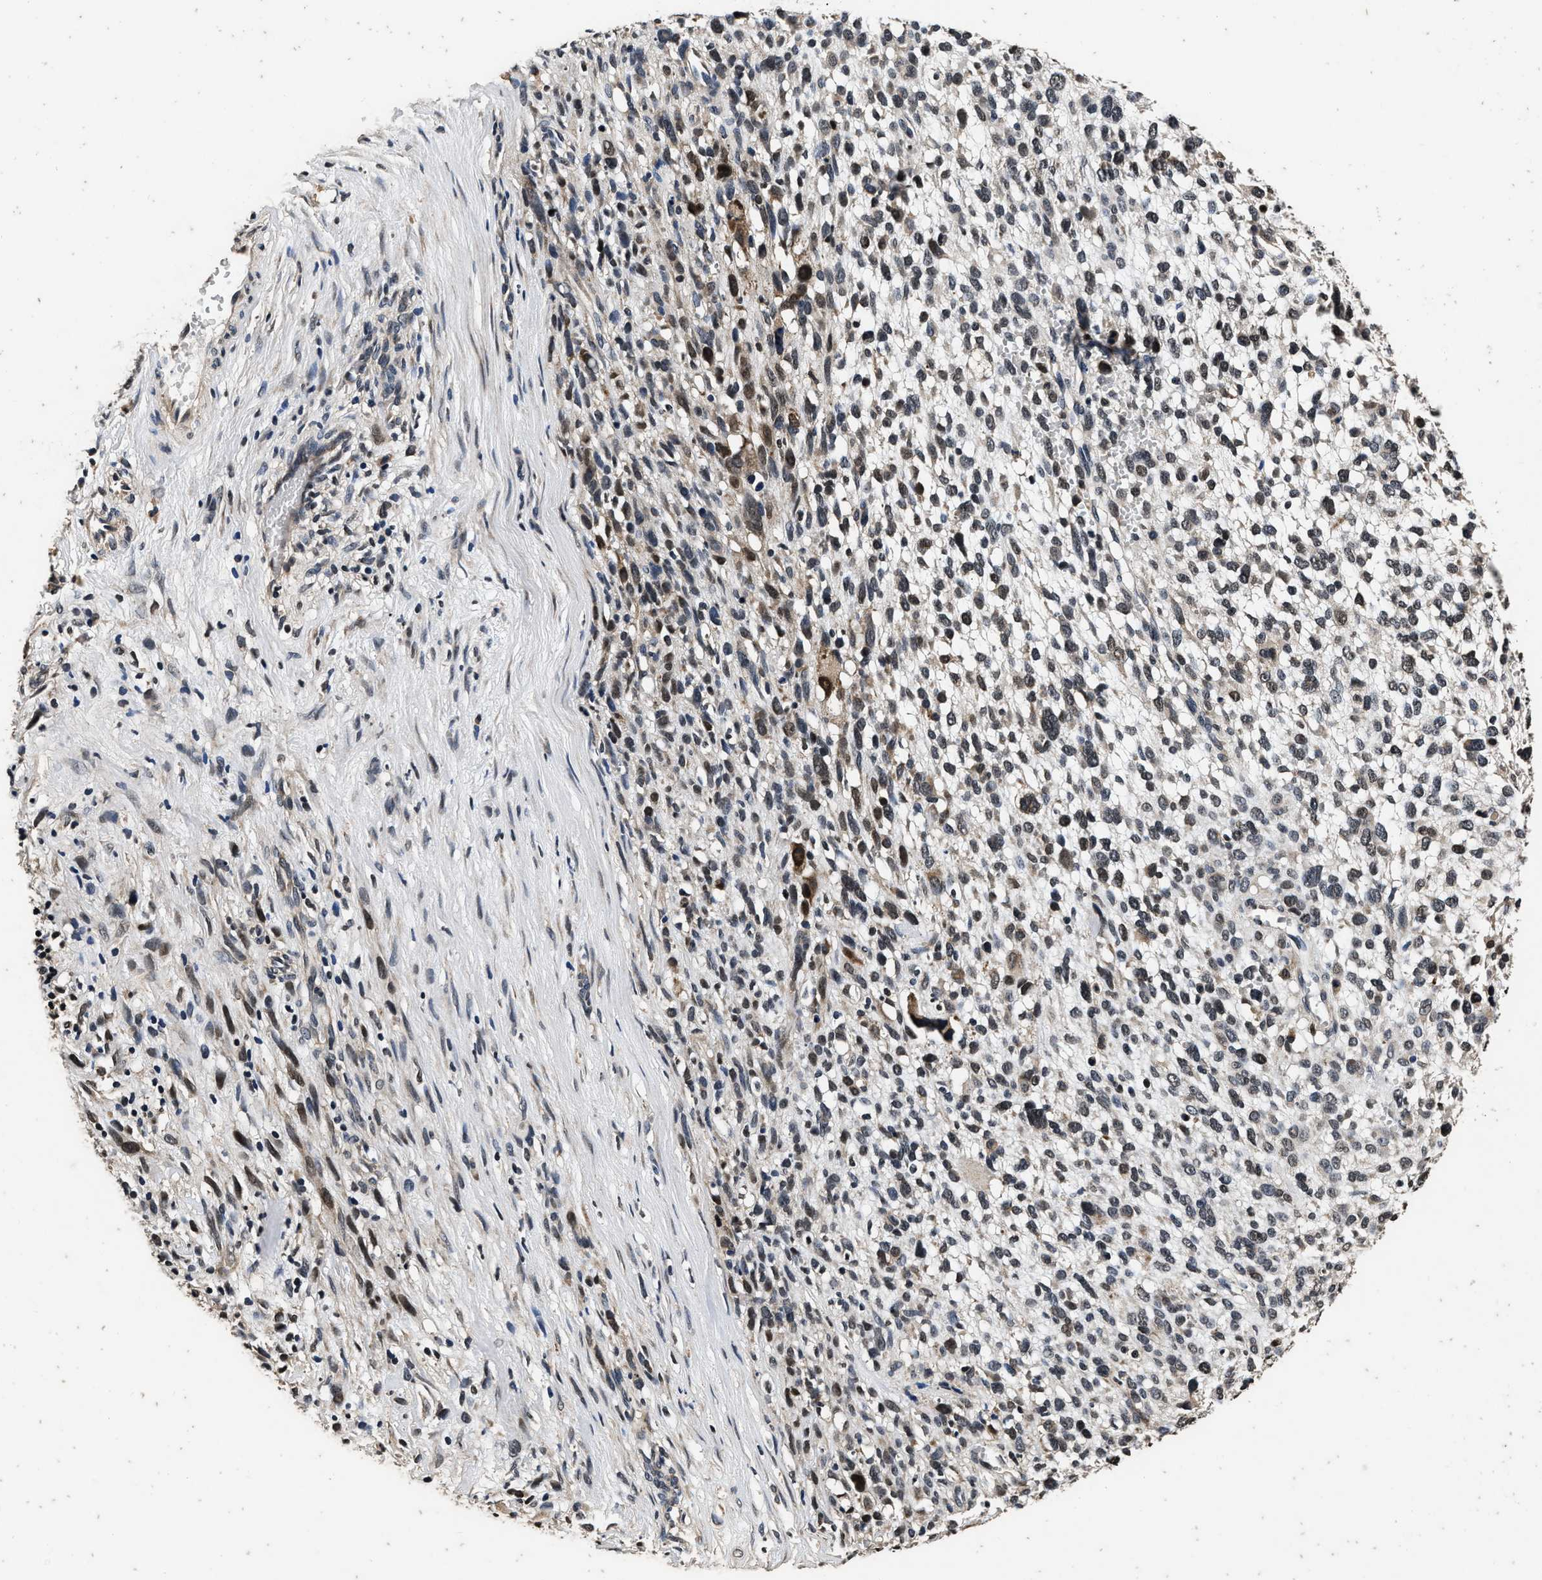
{"staining": {"intensity": "weak", "quantity": "25%-75%", "location": "nuclear"}, "tissue": "melanoma", "cell_type": "Tumor cells", "image_type": "cancer", "snomed": [{"axis": "morphology", "description": "Malignant melanoma, NOS"}, {"axis": "topography", "description": "Skin"}], "caption": "Protein expression analysis of human malignant melanoma reveals weak nuclear positivity in approximately 25%-75% of tumor cells.", "gene": "CSTF1", "patient": {"sex": "female", "age": 55}}